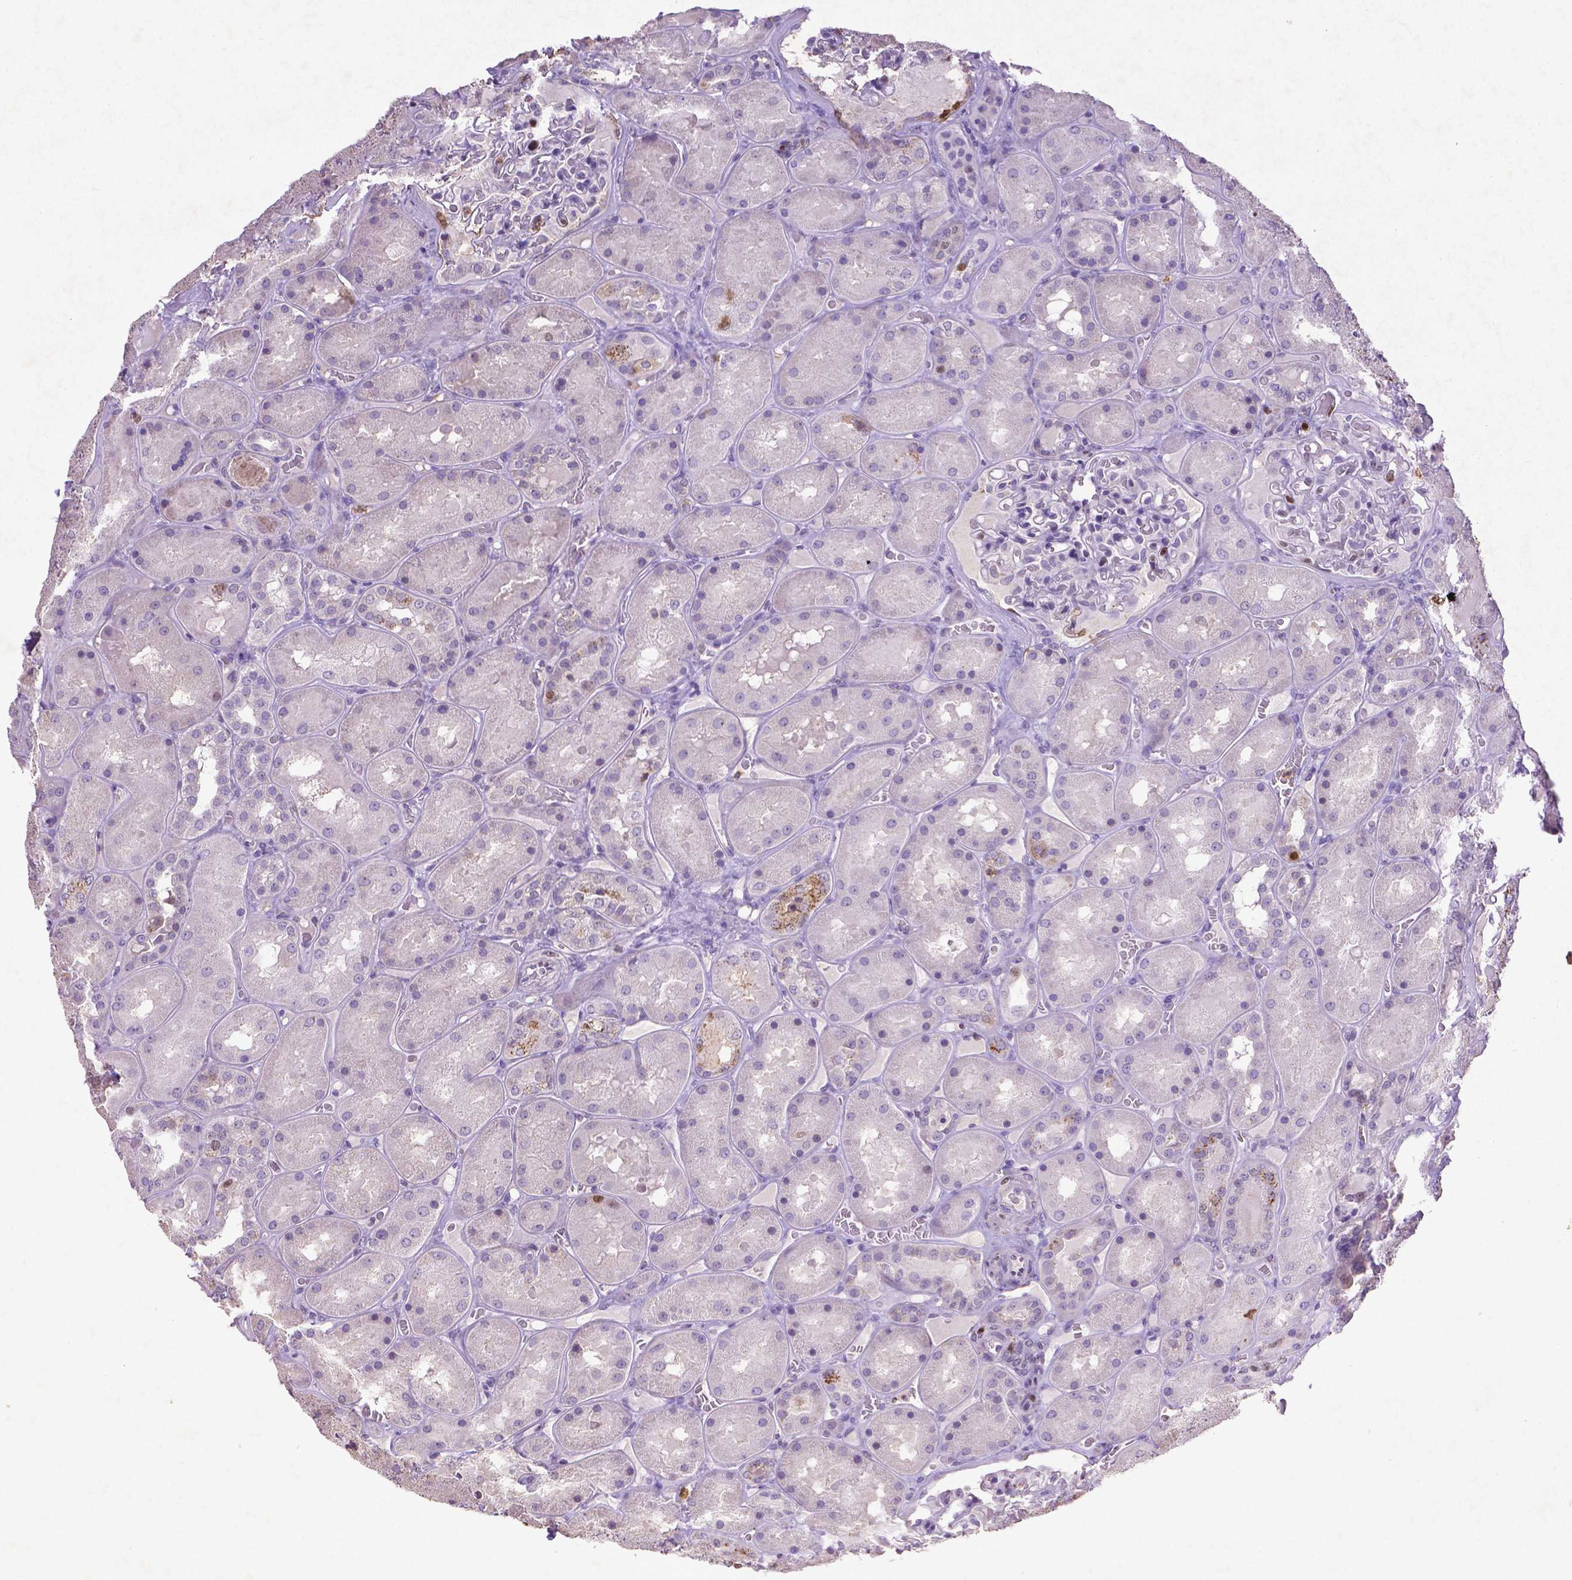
{"staining": {"intensity": "strong", "quantity": "<25%", "location": "nuclear"}, "tissue": "kidney", "cell_type": "Cells in glomeruli", "image_type": "normal", "snomed": [{"axis": "morphology", "description": "Normal tissue, NOS"}, {"axis": "topography", "description": "Kidney"}], "caption": "Immunohistochemistry (IHC) micrograph of unremarkable kidney stained for a protein (brown), which shows medium levels of strong nuclear positivity in approximately <25% of cells in glomeruli.", "gene": "CDKN1A", "patient": {"sex": "male", "age": 73}}